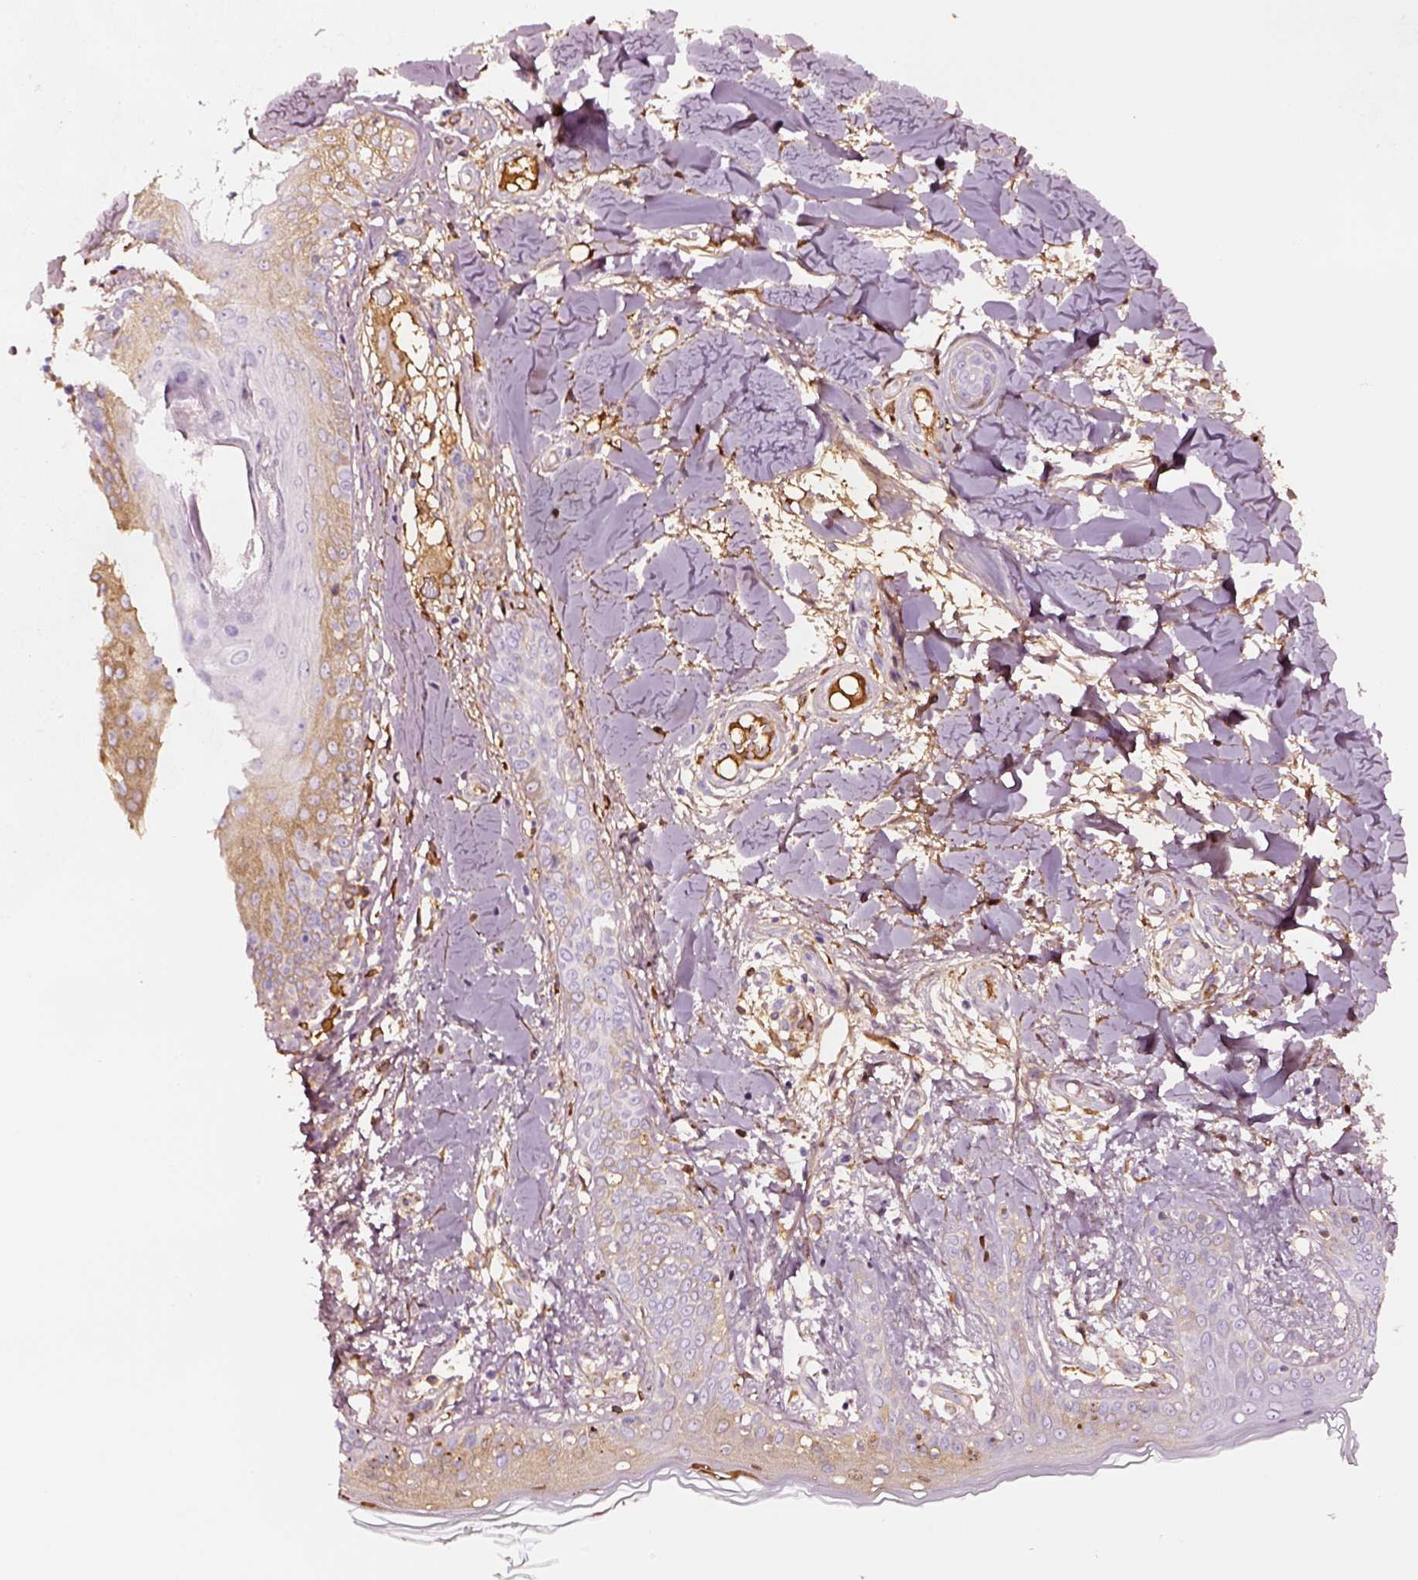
{"staining": {"intensity": "weak", "quantity": ">75%", "location": "cytoplasmic/membranous"}, "tissue": "skin", "cell_type": "Fibroblasts", "image_type": "normal", "snomed": [{"axis": "morphology", "description": "Normal tissue, NOS"}, {"axis": "topography", "description": "Skin"}], "caption": "High-power microscopy captured an immunohistochemistry photomicrograph of benign skin, revealing weak cytoplasmic/membranous positivity in approximately >75% of fibroblasts. Using DAB (3,3'-diaminobenzidine) (brown) and hematoxylin (blue) stains, captured at high magnification using brightfield microscopy.", "gene": "TF", "patient": {"sex": "female", "age": 34}}